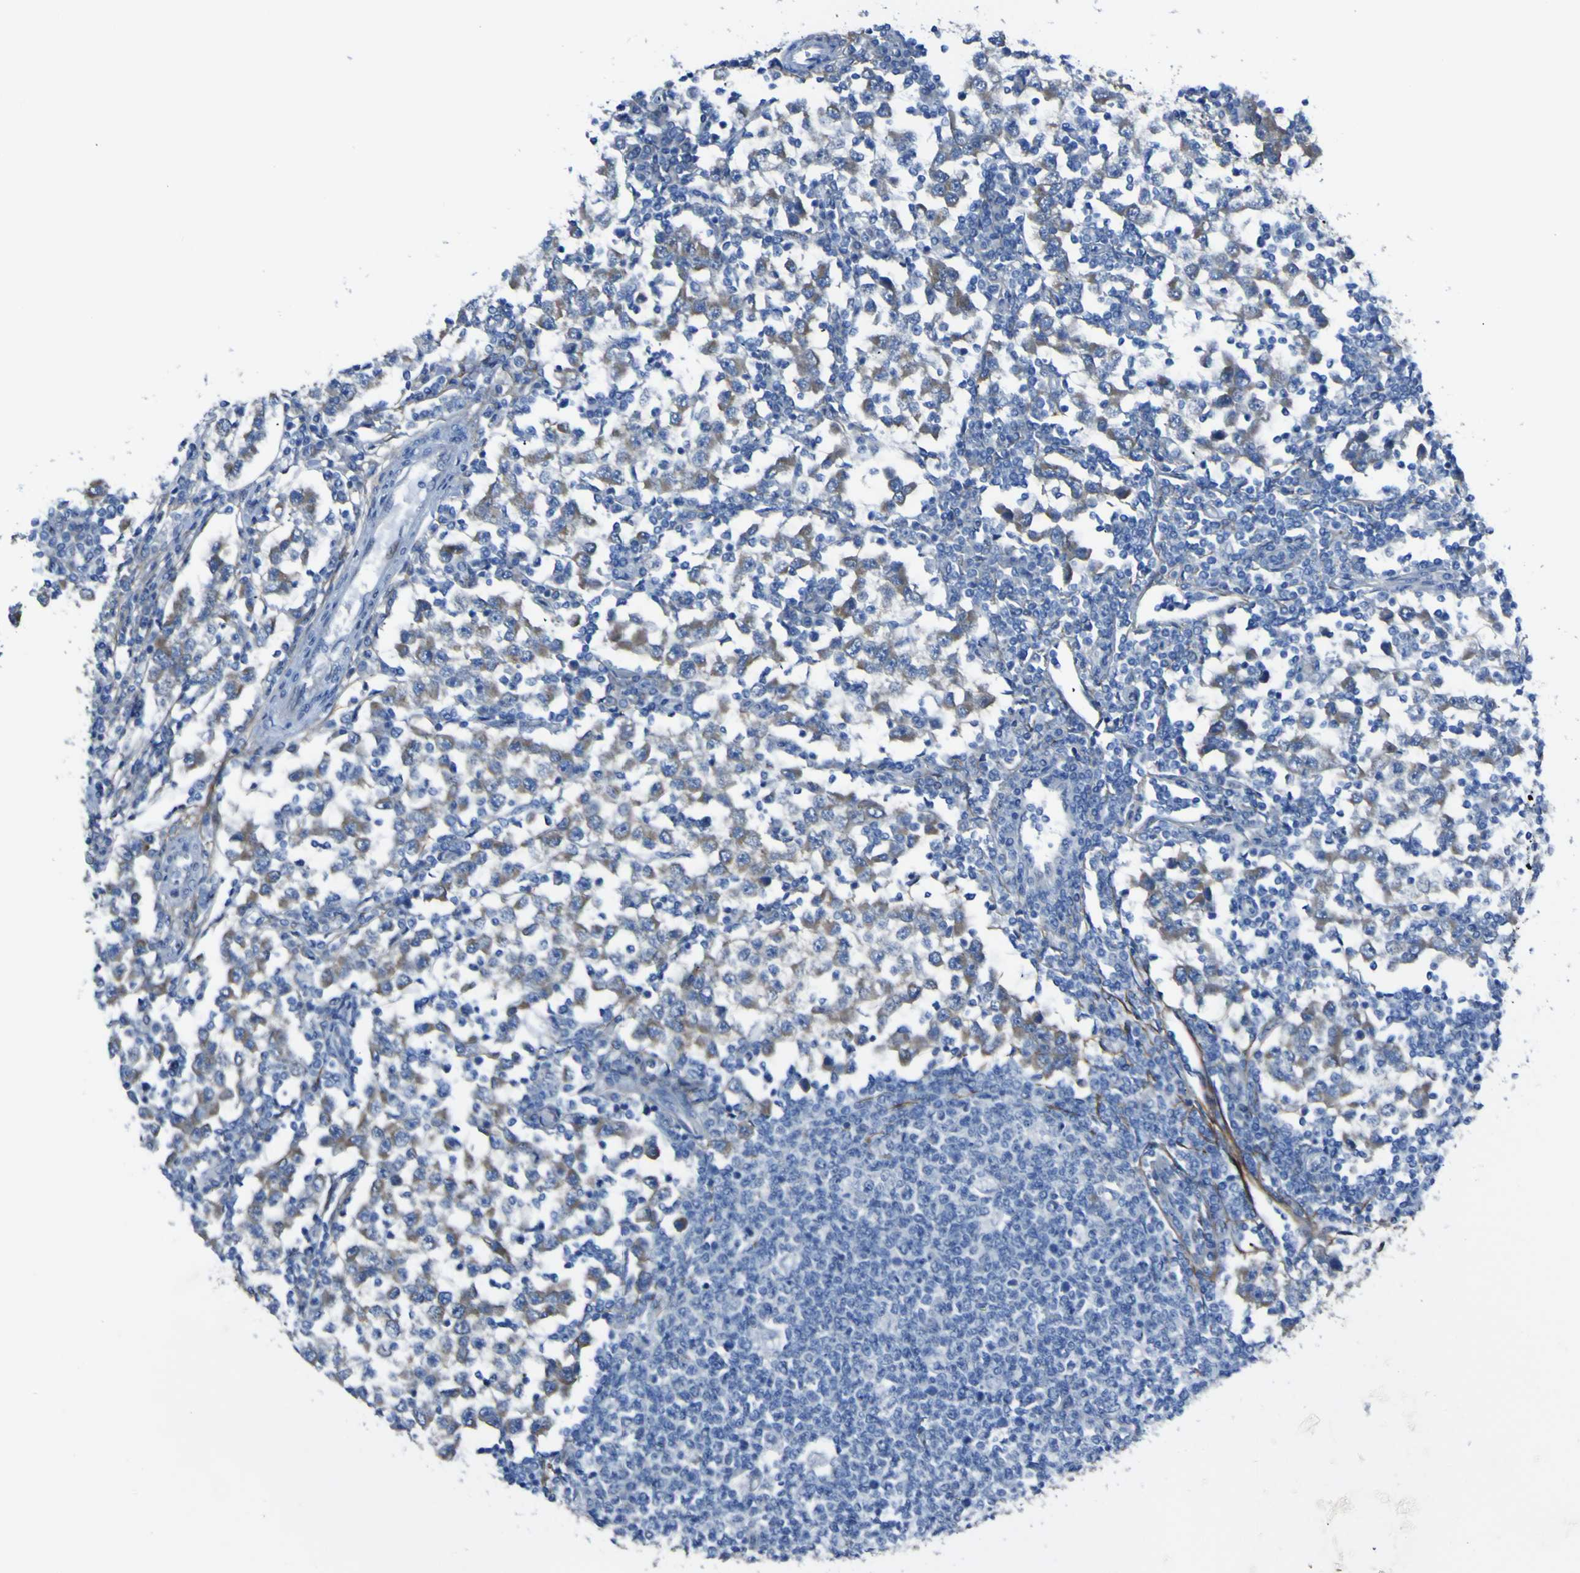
{"staining": {"intensity": "moderate", "quantity": "25%-75%", "location": "cytoplasmic/membranous"}, "tissue": "testis cancer", "cell_type": "Tumor cells", "image_type": "cancer", "snomed": [{"axis": "morphology", "description": "Seminoma, NOS"}, {"axis": "topography", "description": "Testis"}], "caption": "Testis cancer was stained to show a protein in brown. There is medium levels of moderate cytoplasmic/membranous staining in approximately 25%-75% of tumor cells. (DAB (3,3'-diaminobenzidine) IHC with brightfield microscopy, high magnification).", "gene": "LRRN1", "patient": {"sex": "male", "age": 65}}